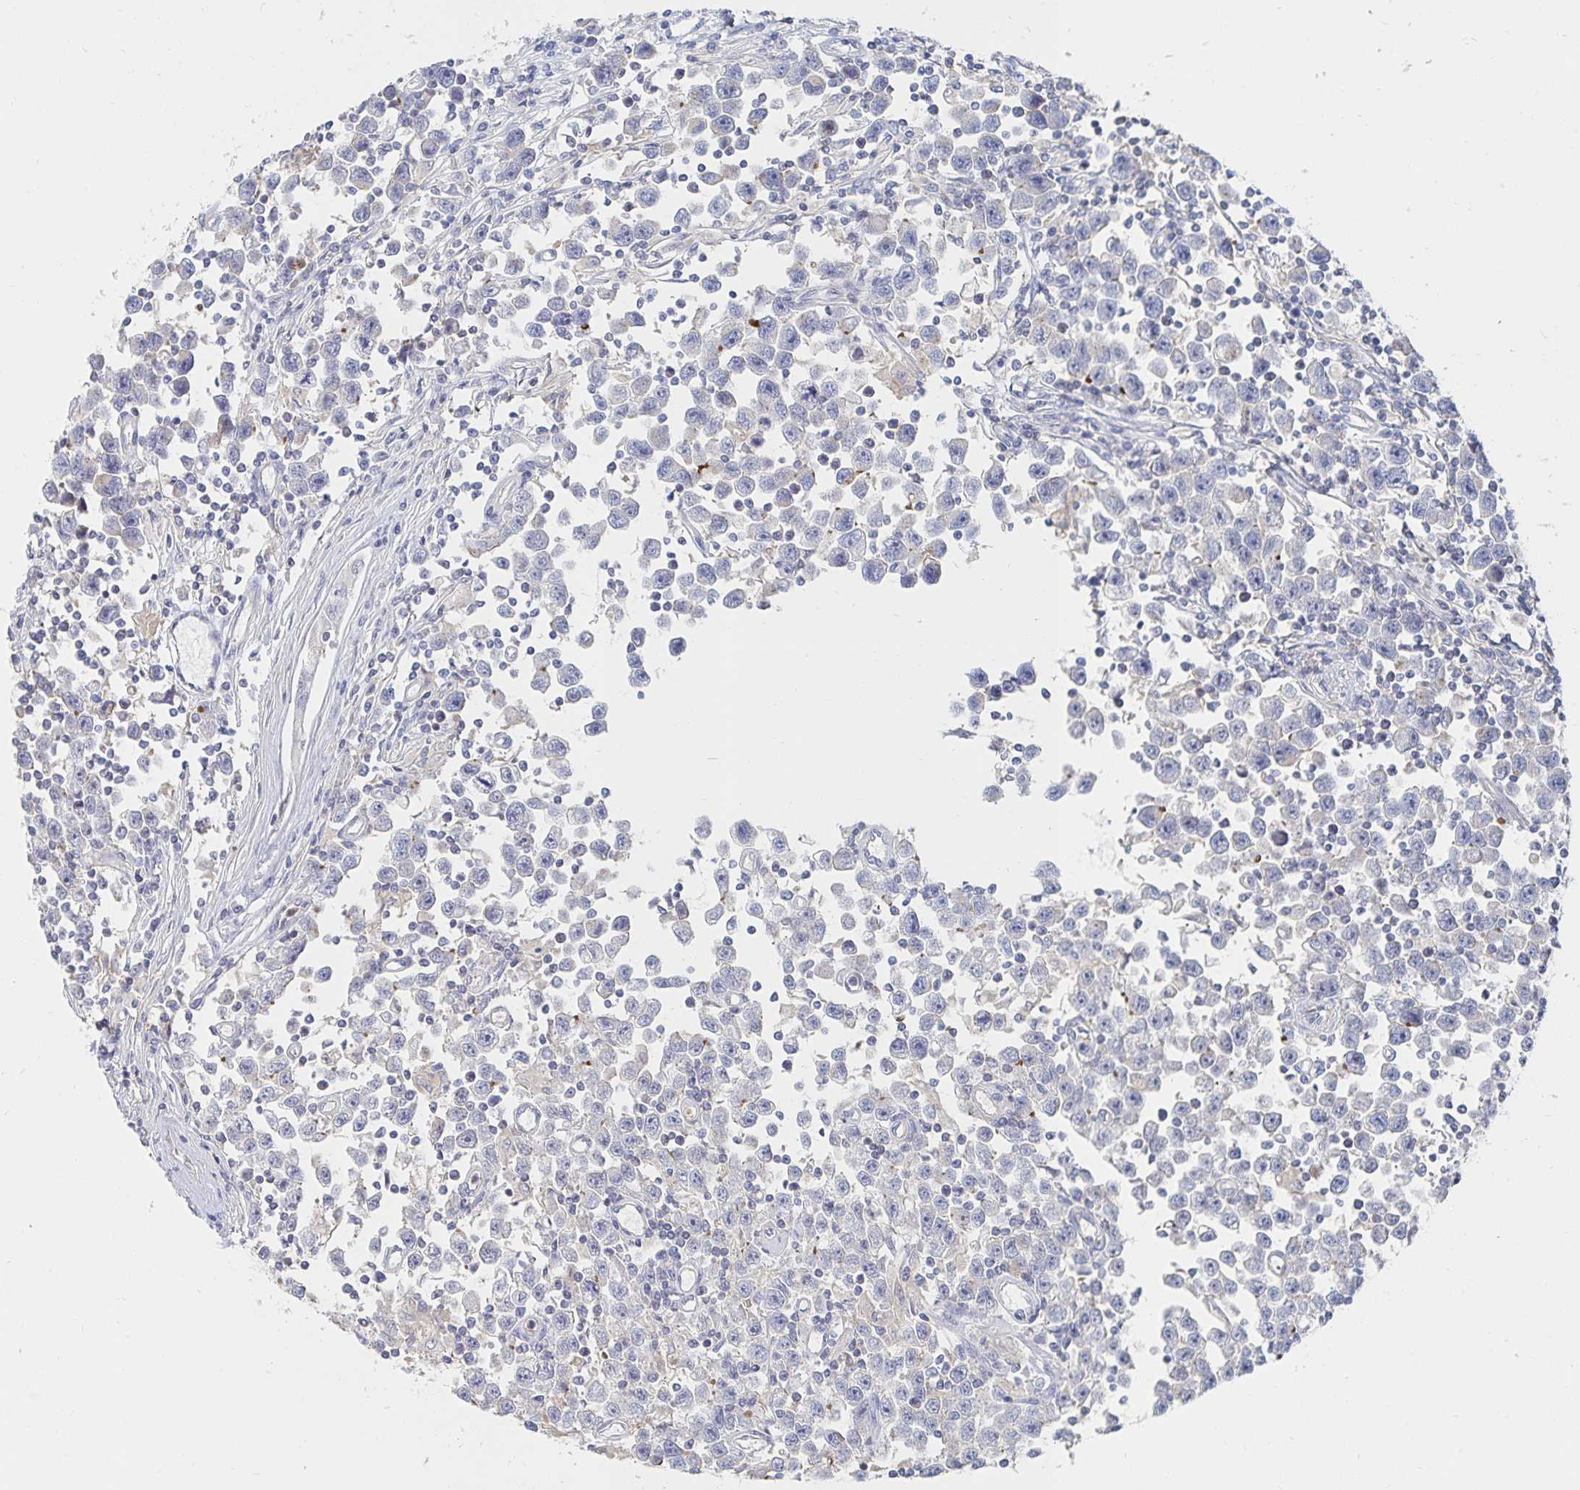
{"staining": {"intensity": "weak", "quantity": "<25%", "location": "cytoplasmic/membranous"}, "tissue": "testis cancer", "cell_type": "Tumor cells", "image_type": "cancer", "snomed": [{"axis": "morphology", "description": "Seminoma, NOS"}, {"axis": "topography", "description": "Testis"}], "caption": "The photomicrograph shows no staining of tumor cells in testis cancer.", "gene": "PIK3CD", "patient": {"sex": "male", "age": 31}}